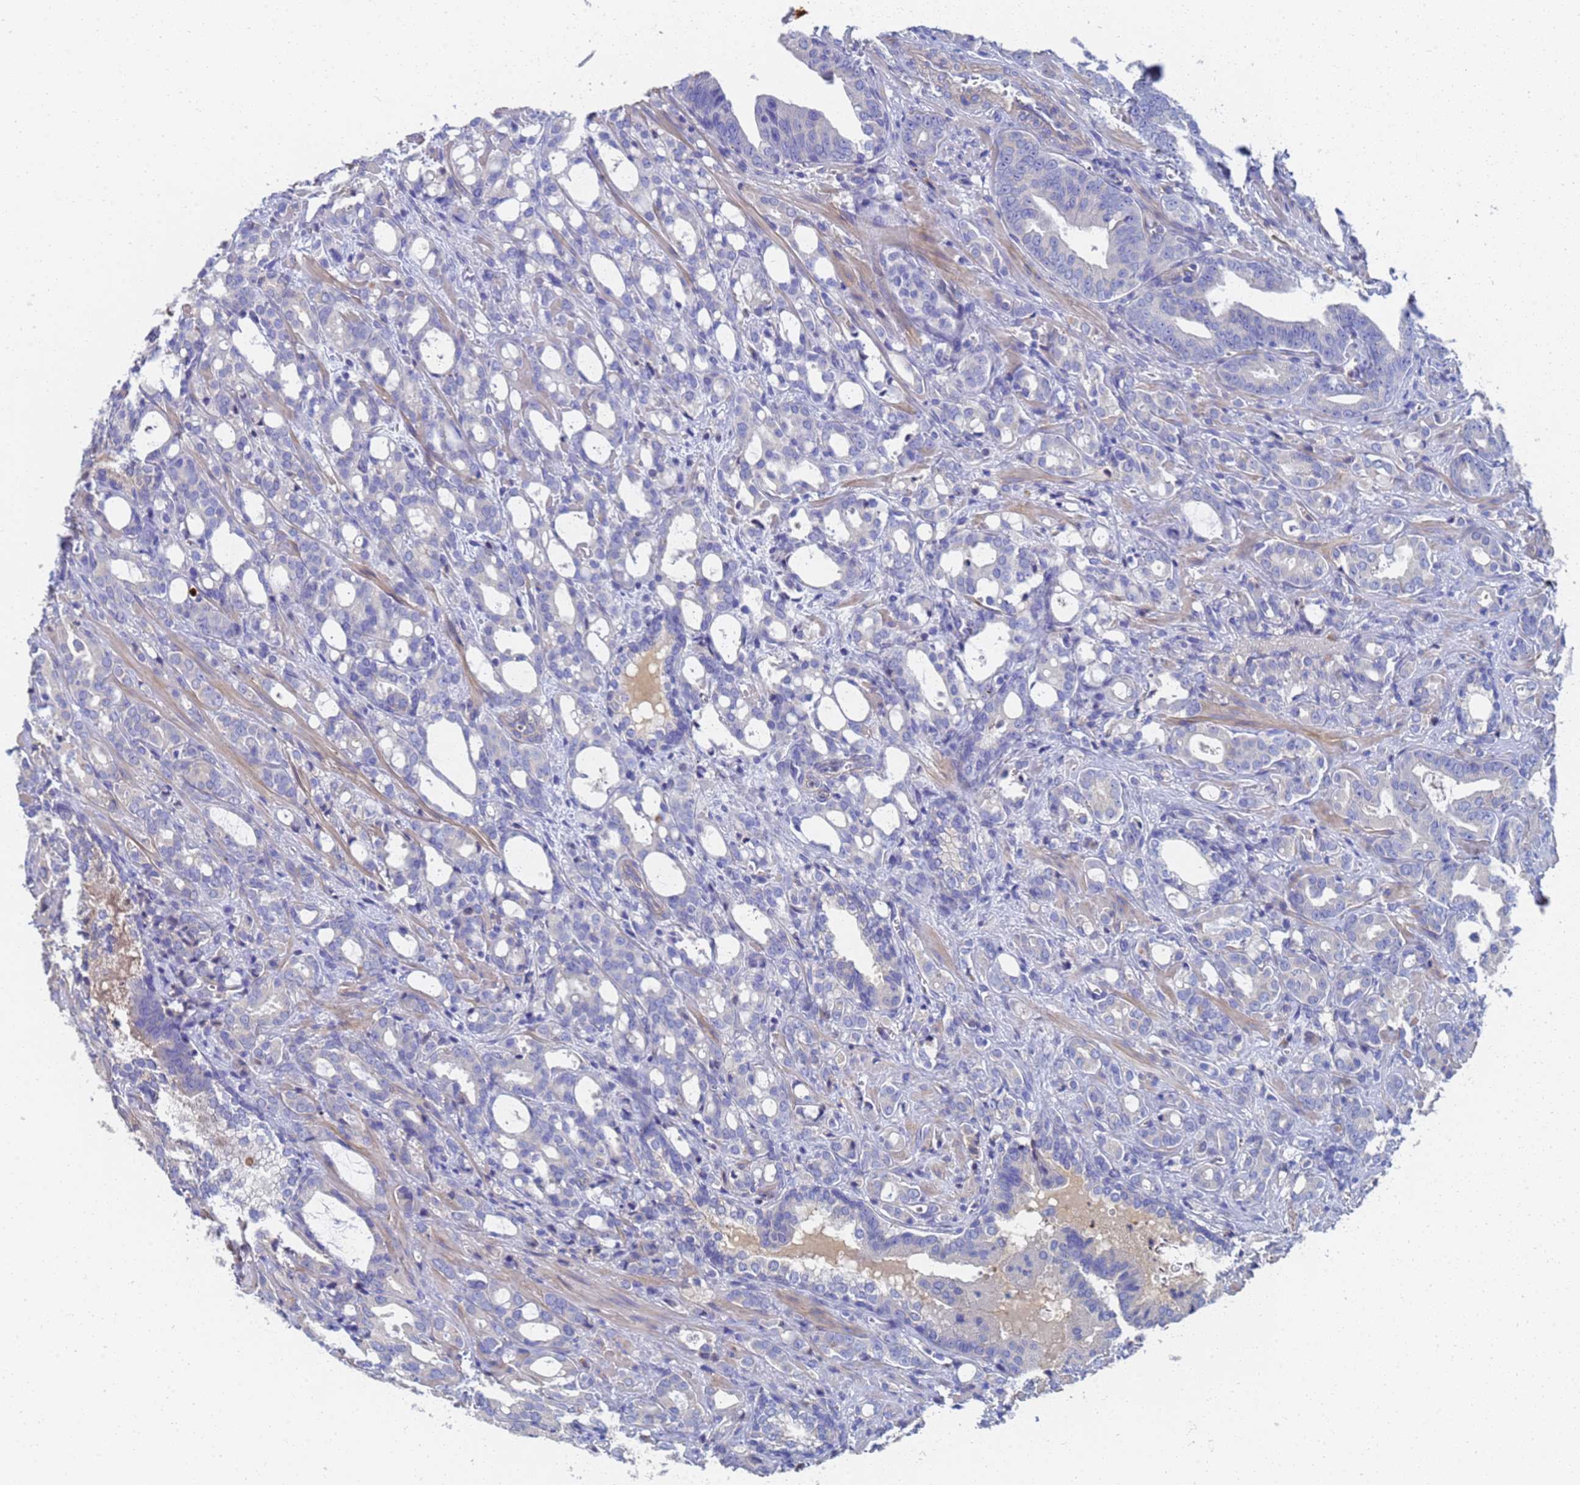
{"staining": {"intensity": "negative", "quantity": "none", "location": "none"}, "tissue": "prostate cancer", "cell_type": "Tumor cells", "image_type": "cancer", "snomed": [{"axis": "morphology", "description": "Adenocarcinoma, High grade"}, {"axis": "topography", "description": "Prostate"}], "caption": "This image is of prostate adenocarcinoma (high-grade) stained with IHC to label a protein in brown with the nuclei are counter-stained blue. There is no expression in tumor cells.", "gene": "LBX2", "patient": {"sex": "male", "age": 72}}